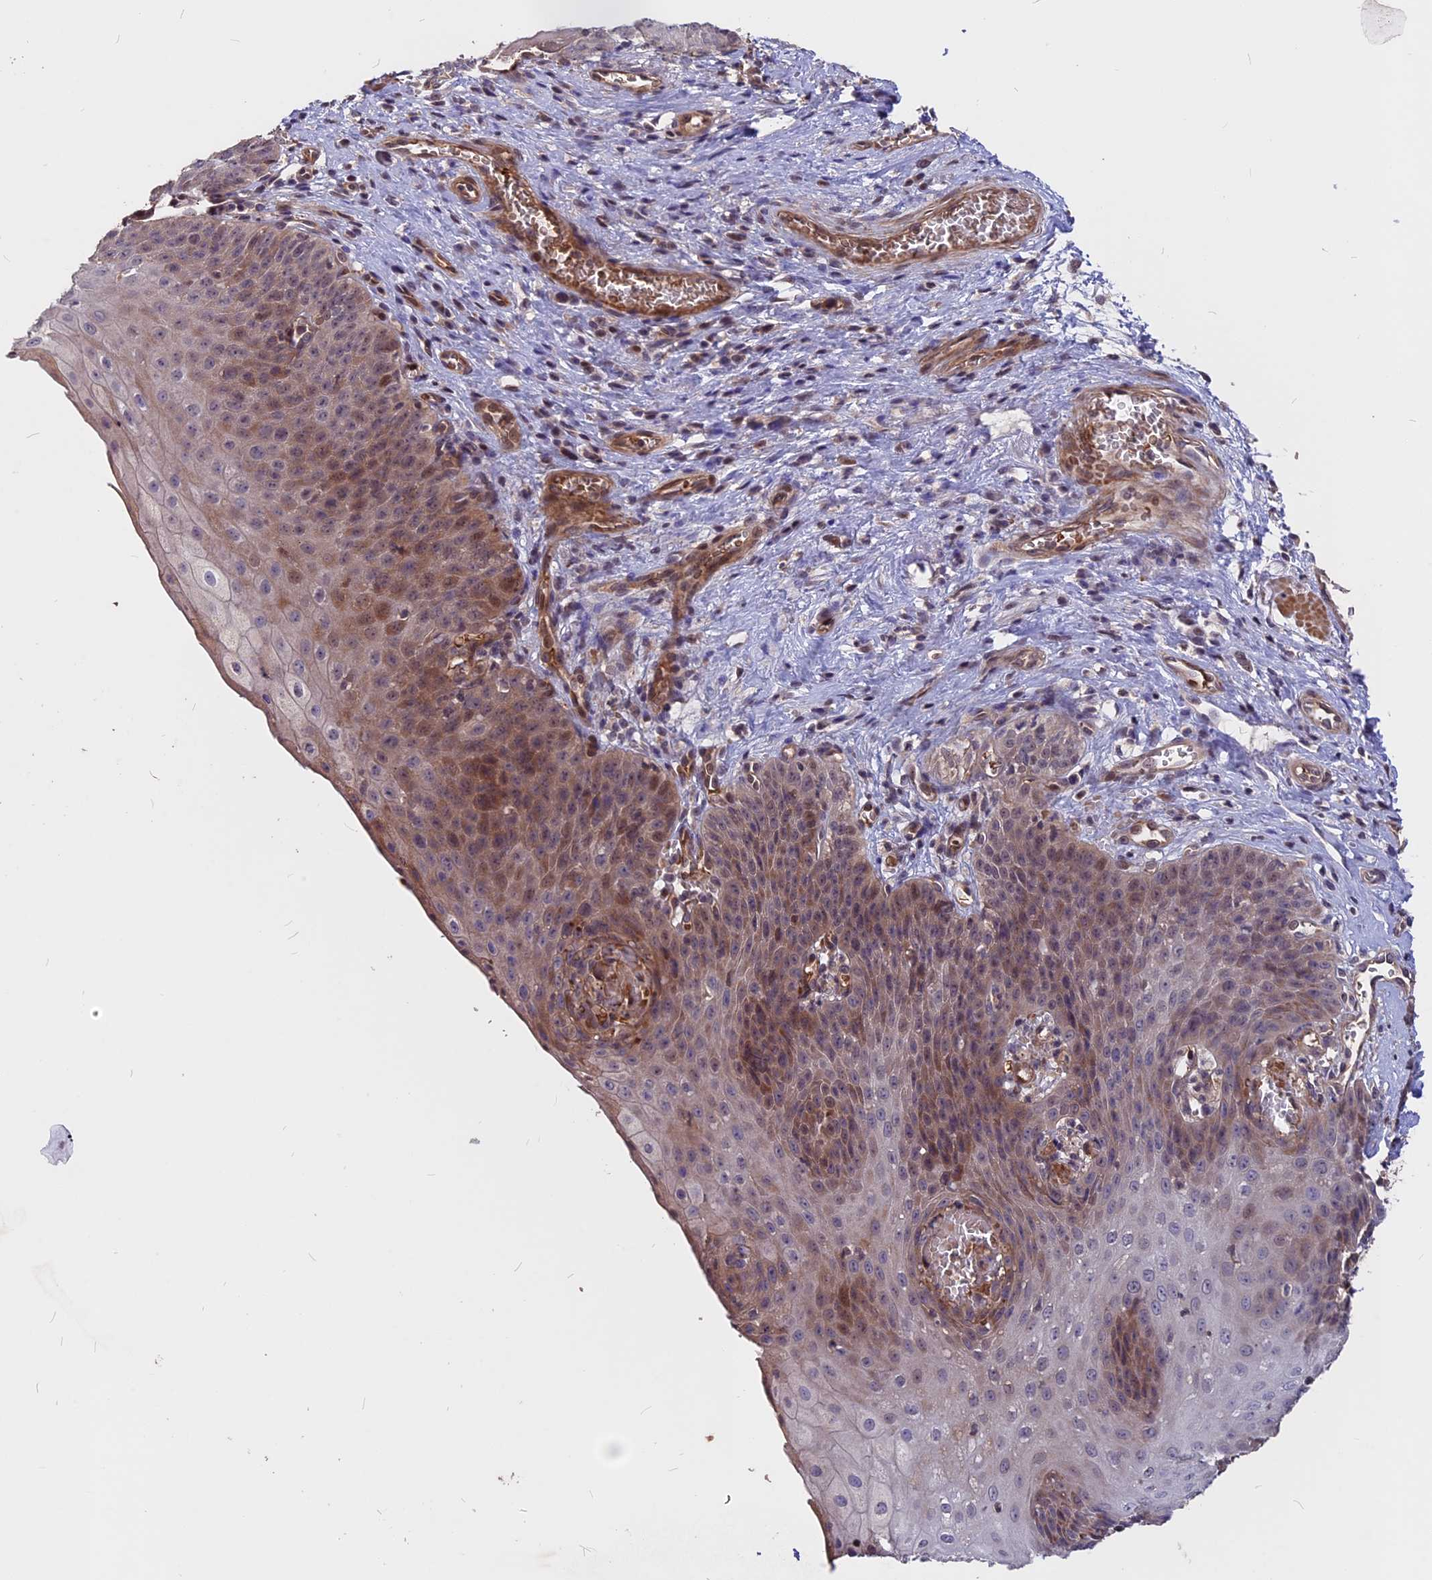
{"staining": {"intensity": "moderate", "quantity": "25%-75%", "location": "cytoplasmic/membranous,nuclear"}, "tissue": "esophagus", "cell_type": "Squamous epithelial cells", "image_type": "normal", "snomed": [{"axis": "morphology", "description": "Normal tissue, NOS"}, {"axis": "topography", "description": "Esophagus"}], "caption": "Moderate cytoplasmic/membranous,nuclear protein staining is appreciated in approximately 25%-75% of squamous epithelial cells in esophagus.", "gene": "ZC3H10", "patient": {"sex": "male", "age": 71}}